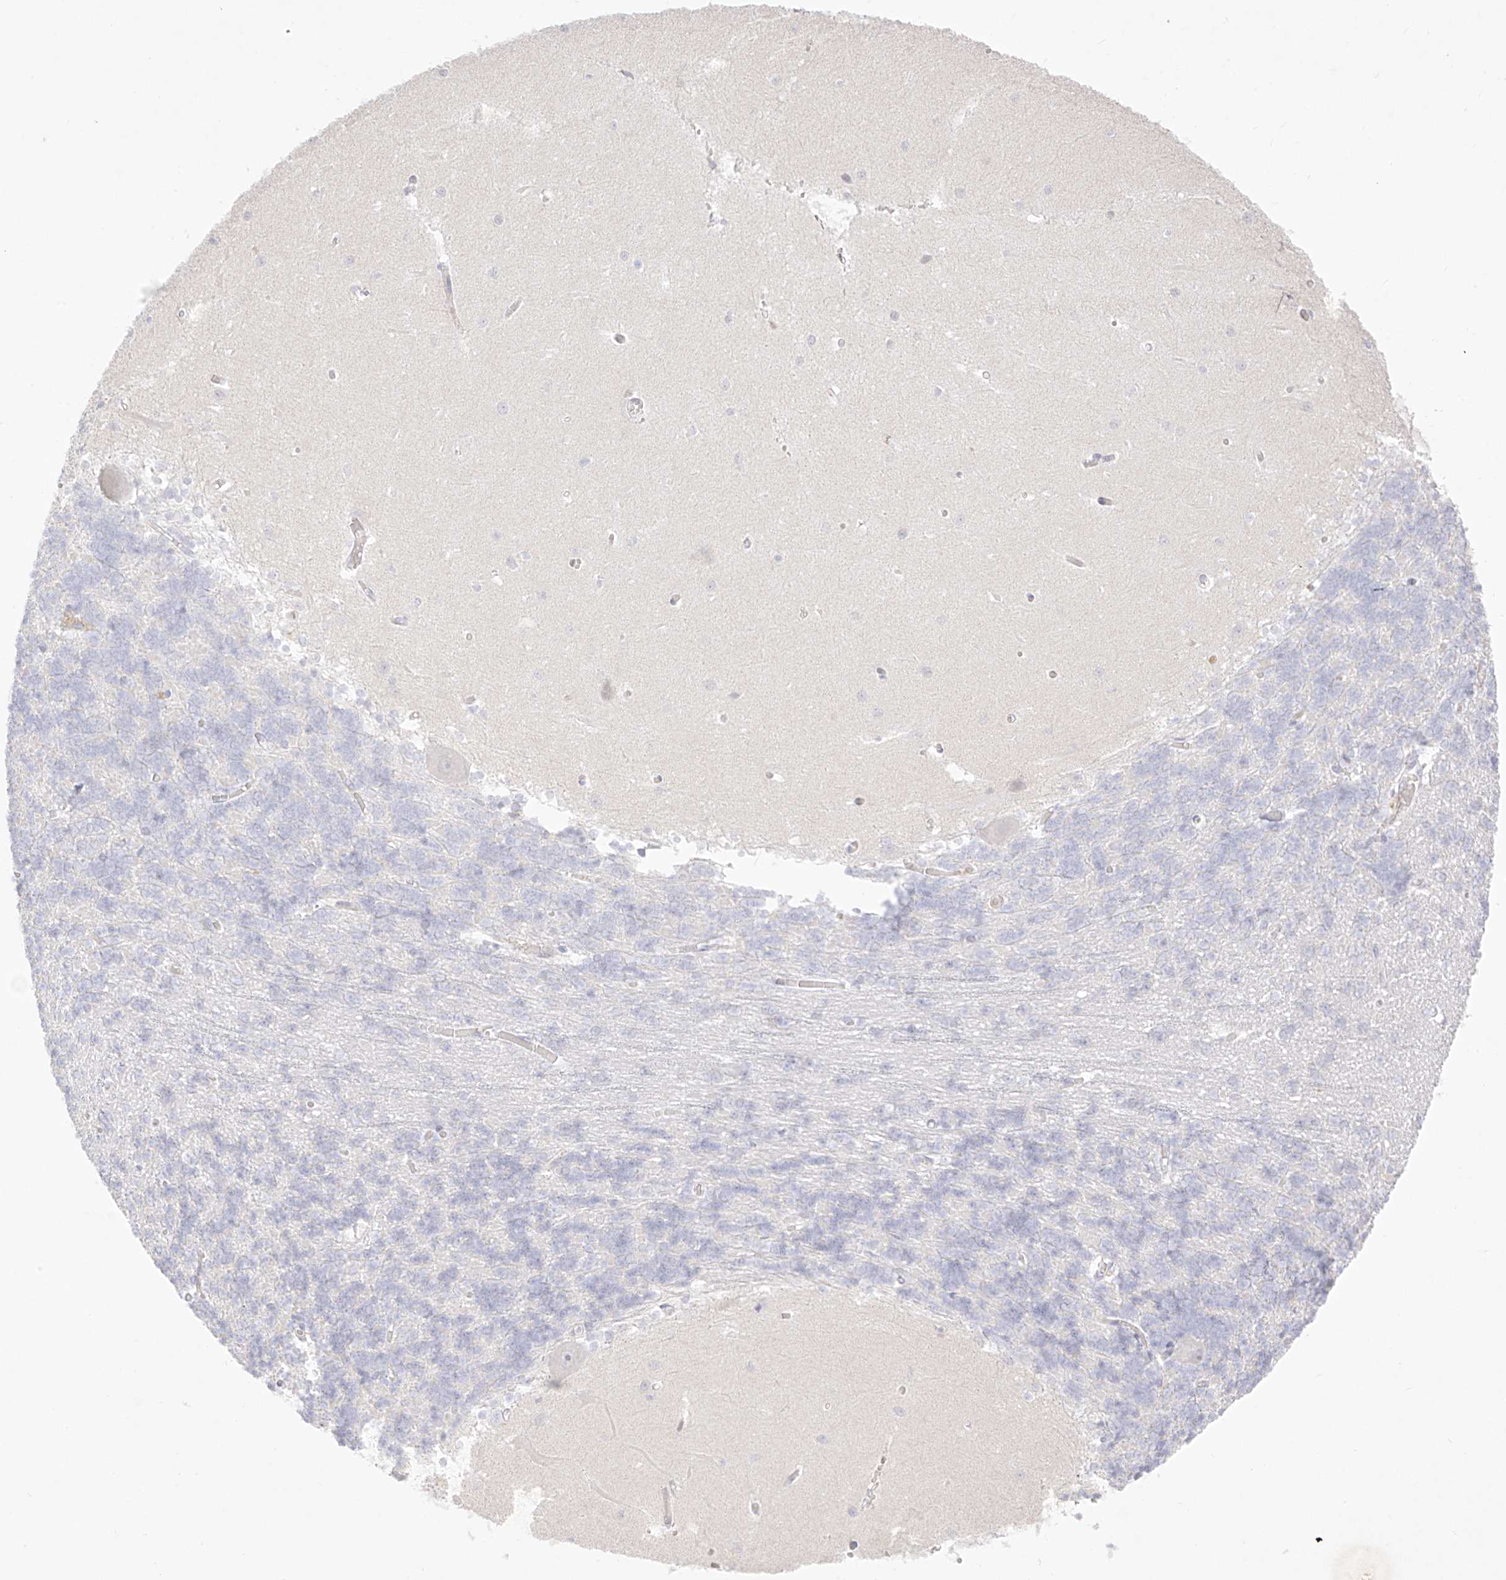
{"staining": {"intensity": "negative", "quantity": "none", "location": "none"}, "tissue": "cerebellum", "cell_type": "Cells in granular layer", "image_type": "normal", "snomed": [{"axis": "morphology", "description": "Normal tissue, NOS"}, {"axis": "topography", "description": "Cerebellum"}], "caption": "This is a histopathology image of immunohistochemistry staining of normal cerebellum, which shows no expression in cells in granular layer. (Stains: DAB (3,3'-diaminobenzidine) immunohistochemistry with hematoxylin counter stain, Microscopy: brightfield microscopy at high magnification).", "gene": "TGM4", "patient": {"sex": "male", "age": 37}}